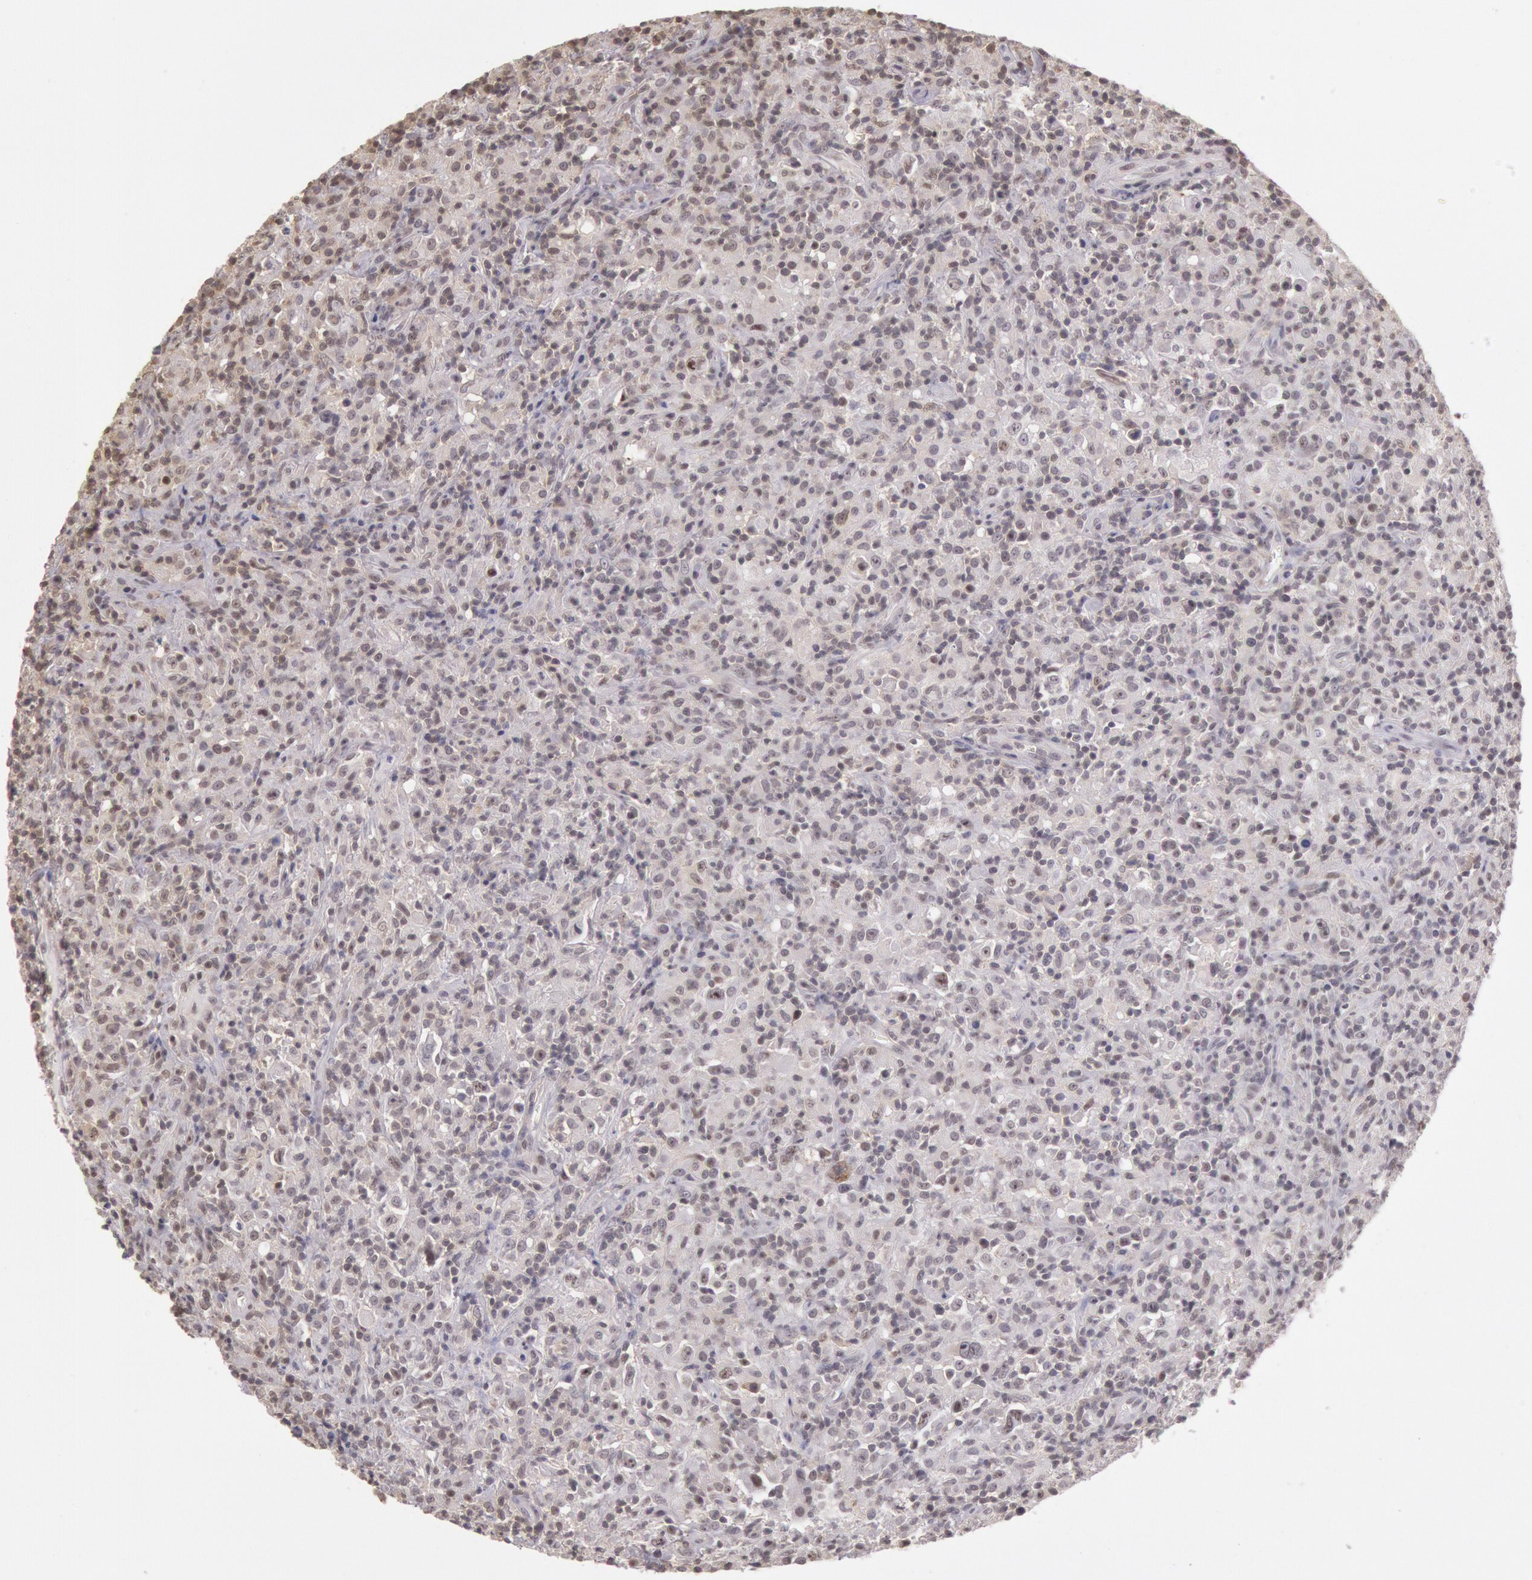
{"staining": {"intensity": "weak", "quantity": "<25%", "location": "nuclear"}, "tissue": "lymphoma", "cell_type": "Tumor cells", "image_type": "cancer", "snomed": [{"axis": "morphology", "description": "Hodgkin's disease, NOS"}, {"axis": "topography", "description": "Lymph node"}], "caption": "Immunohistochemistry of human Hodgkin's disease shows no expression in tumor cells. (Immunohistochemistry (ihc), brightfield microscopy, high magnification).", "gene": "HIF1A", "patient": {"sex": "male", "age": 46}}